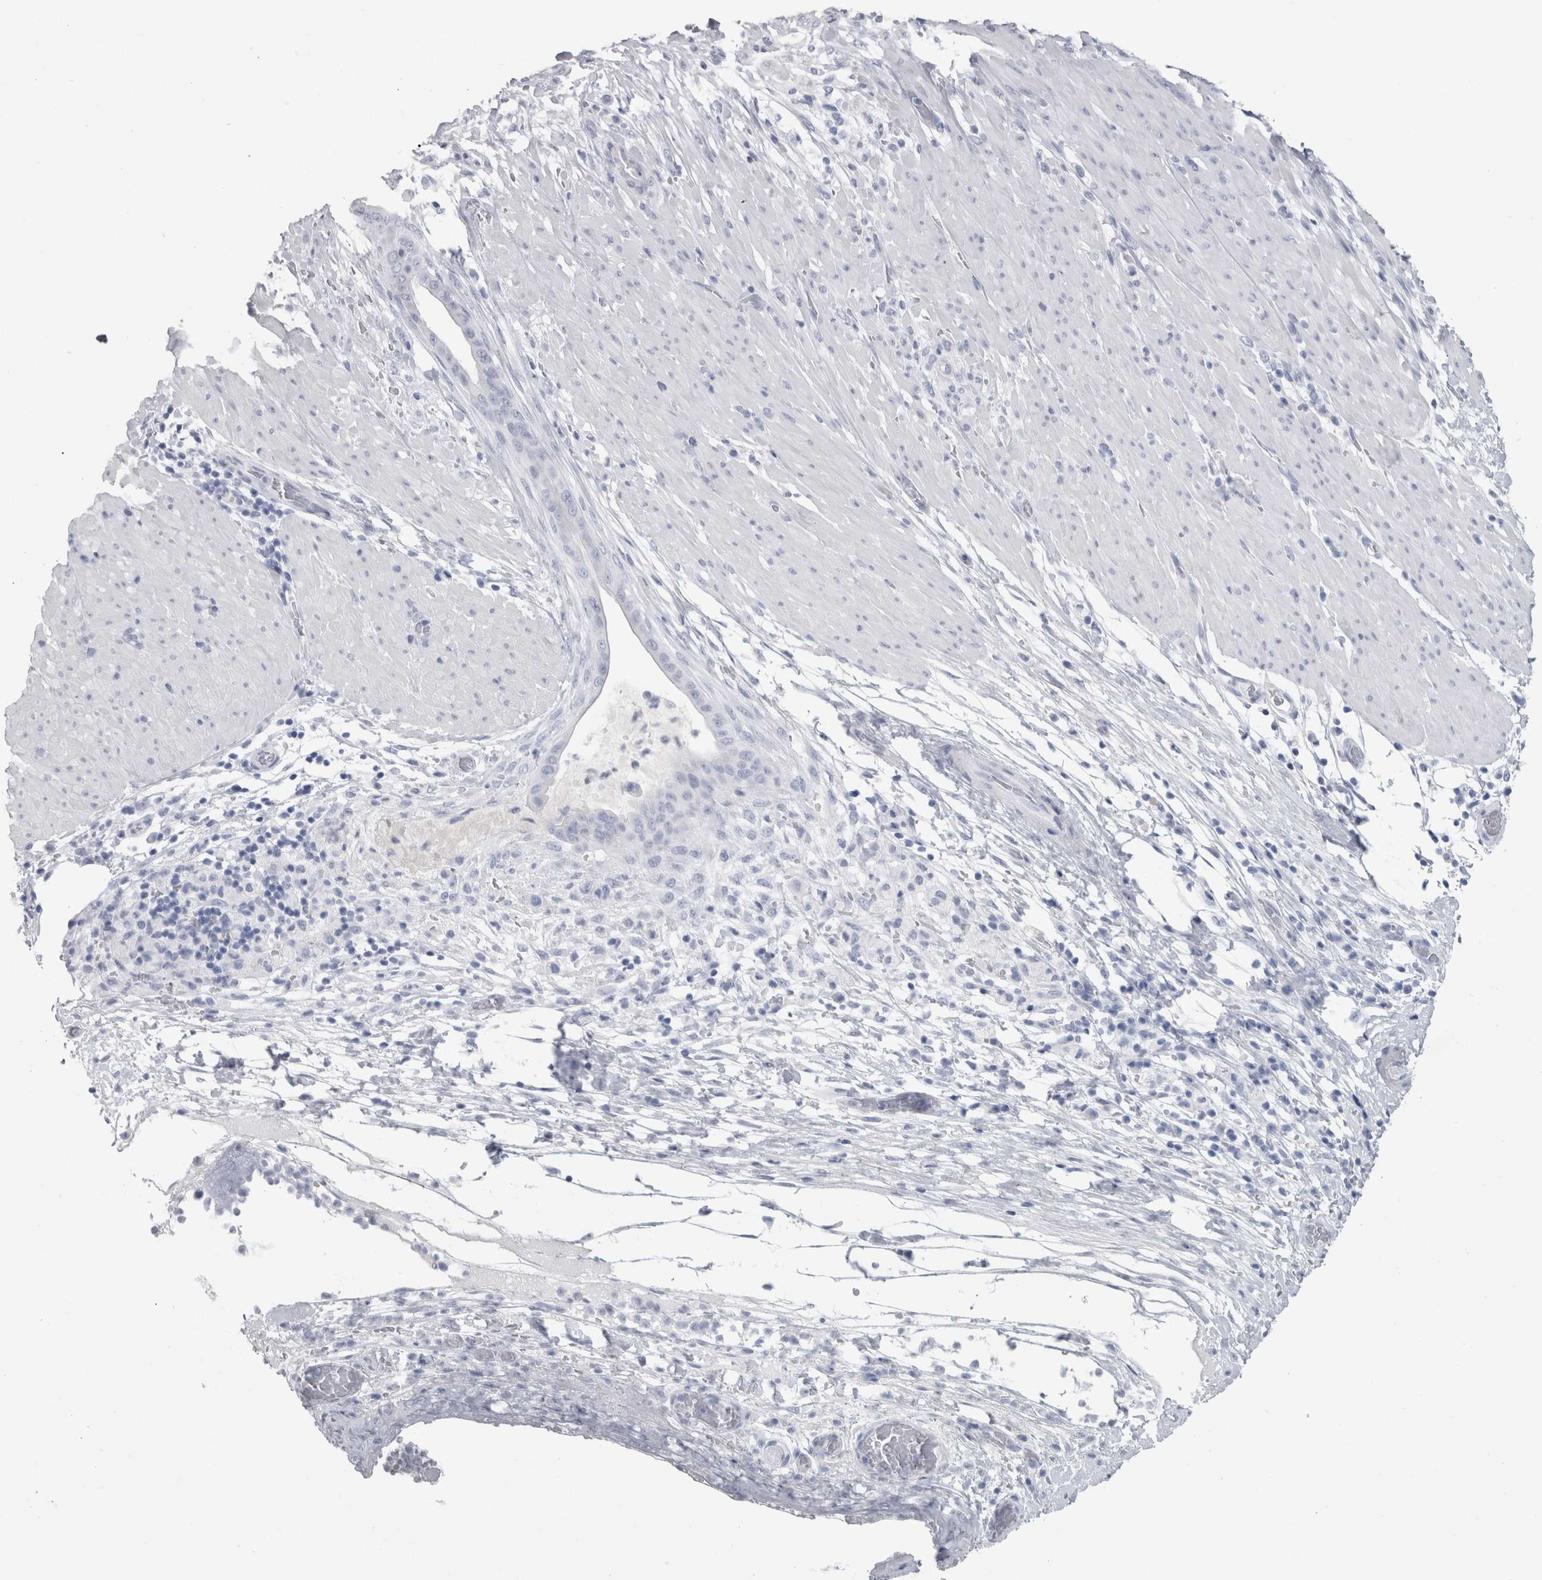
{"staining": {"intensity": "negative", "quantity": "none", "location": "none"}, "tissue": "pancreatic cancer", "cell_type": "Tumor cells", "image_type": "cancer", "snomed": [{"axis": "morphology", "description": "Adenocarcinoma, NOS"}, {"axis": "topography", "description": "Pancreas"}], "caption": "A histopathology image of adenocarcinoma (pancreatic) stained for a protein displays no brown staining in tumor cells.", "gene": "PTH", "patient": {"sex": "male", "age": 63}}